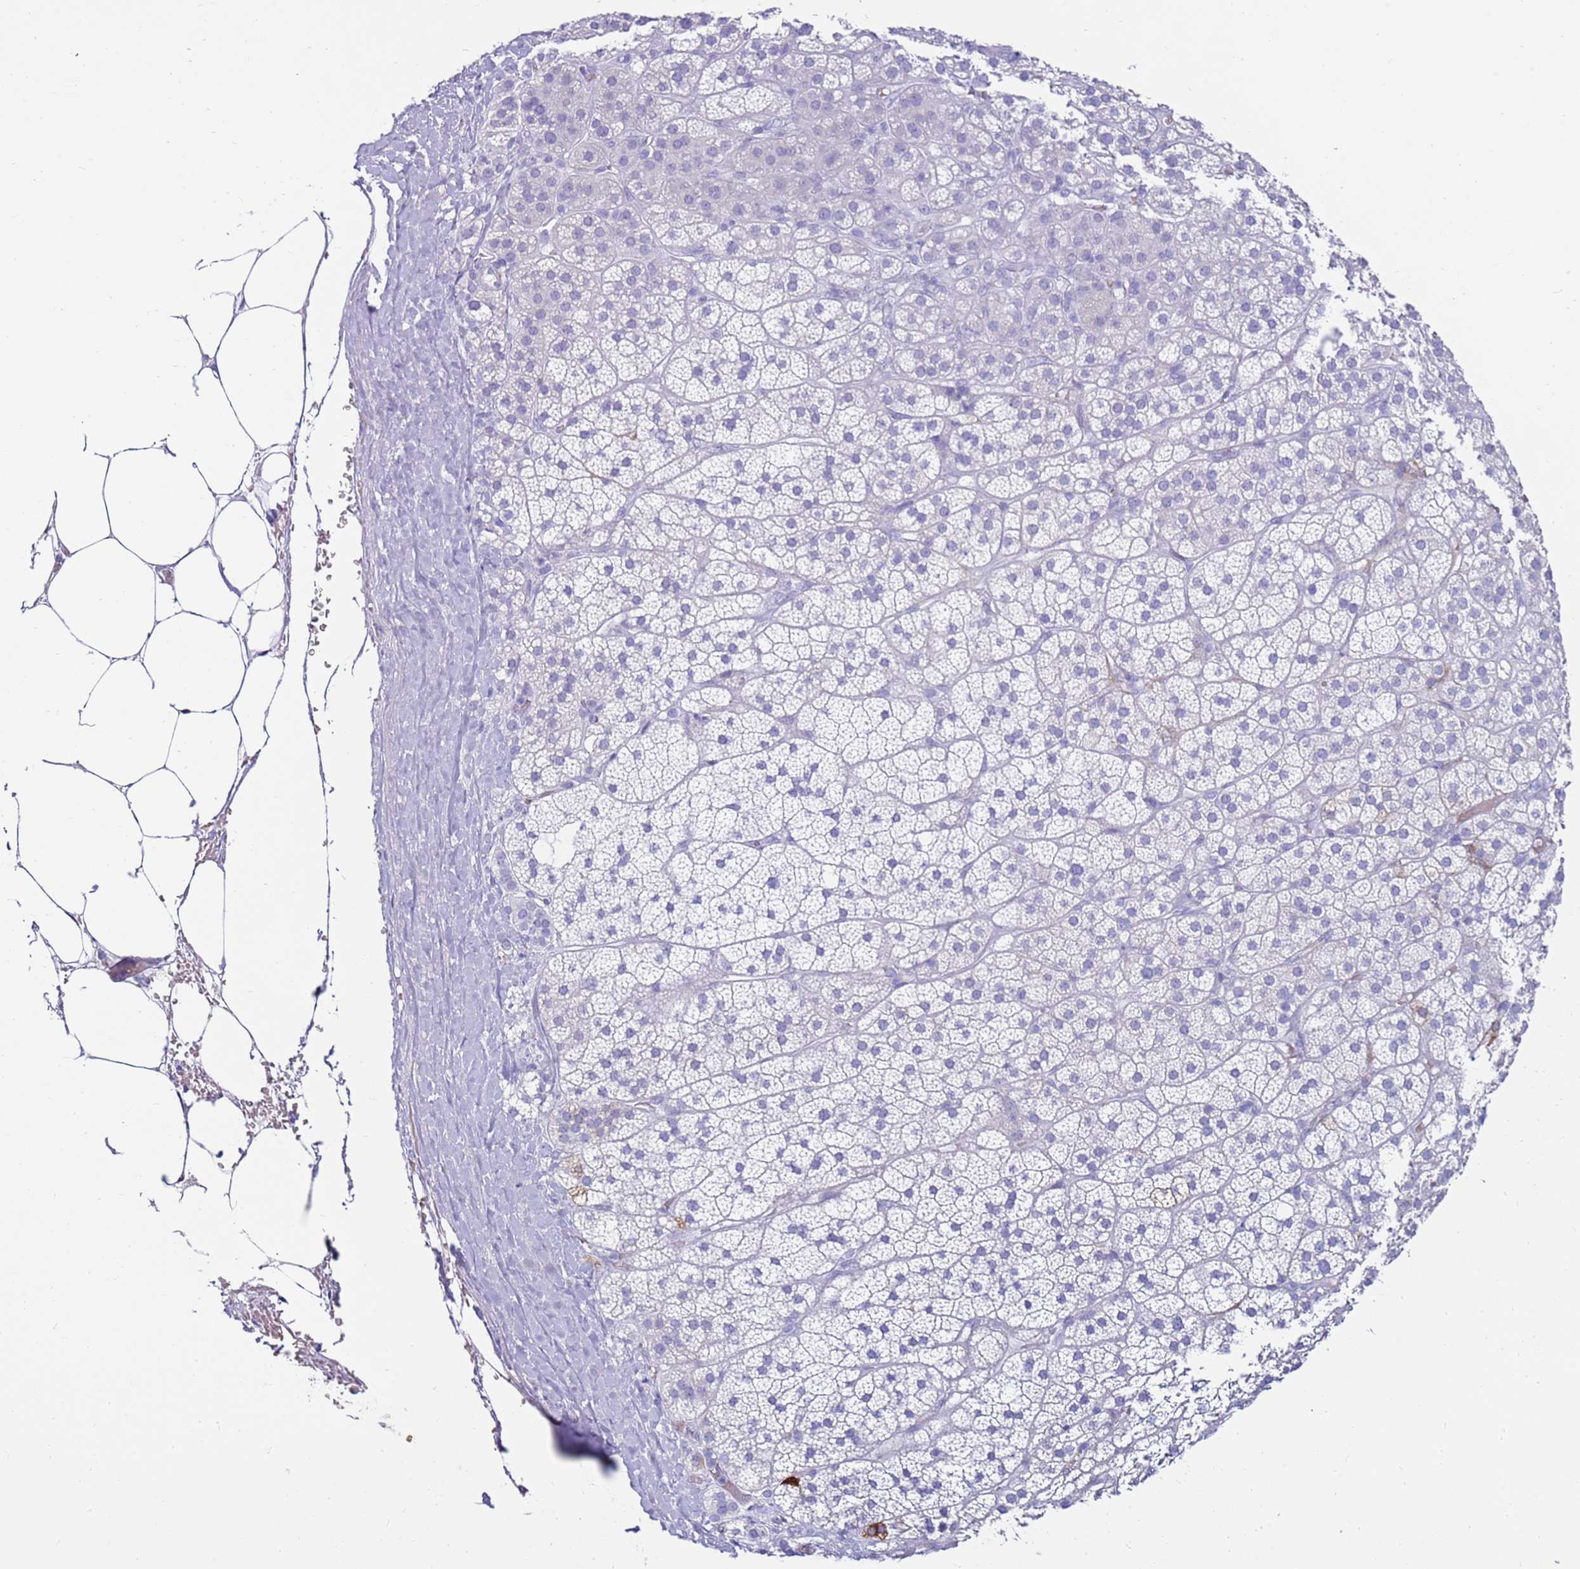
{"staining": {"intensity": "negative", "quantity": "none", "location": "none"}, "tissue": "adrenal gland", "cell_type": "Glandular cells", "image_type": "normal", "snomed": [{"axis": "morphology", "description": "Normal tissue, NOS"}, {"axis": "topography", "description": "Adrenal gland"}], "caption": "Immunohistochemistry (IHC) of normal human adrenal gland exhibits no staining in glandular cells.", "gene": "EVPLL", "patient": {"sex": "female", "age": 70}}